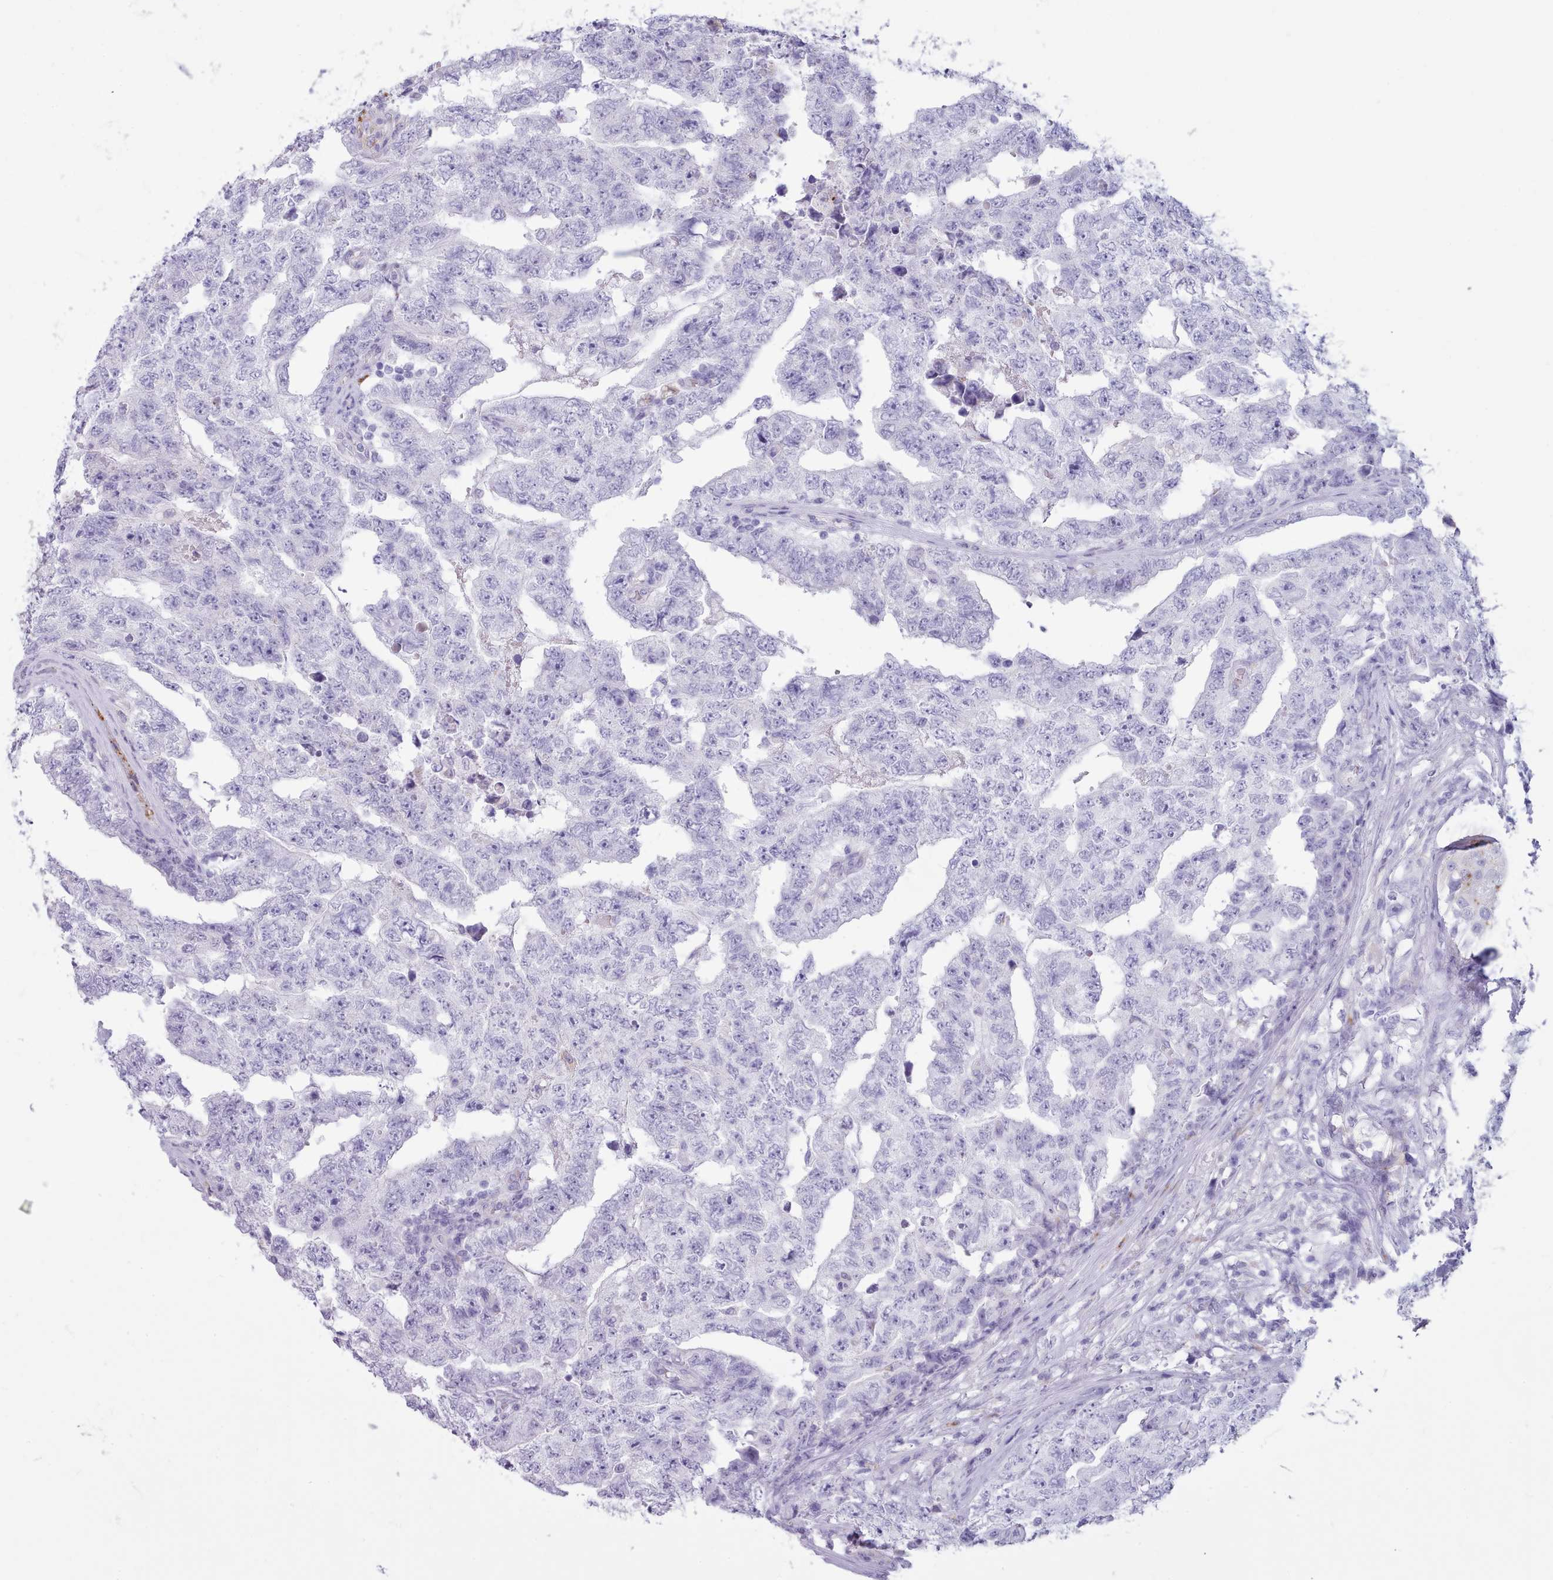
{"staining": {"intensity": "negative", "quantity": "none", "location": "none"}, "tissue": "testis cancer", "cell_type": "Tumor cells", "image_type": "cancer", "snomed": [{"axis": "morphology", "description": "Carcinoma, Embryonal, NOS"}, {"axis": "topography", "description": "Testis"}], "caption": "Immunohistochemical staining of human testis embryonal carcinoma shows no significant expression in tumor cells.", "gene": "GAA", "patient": {"sex": "male", "age": 25}}